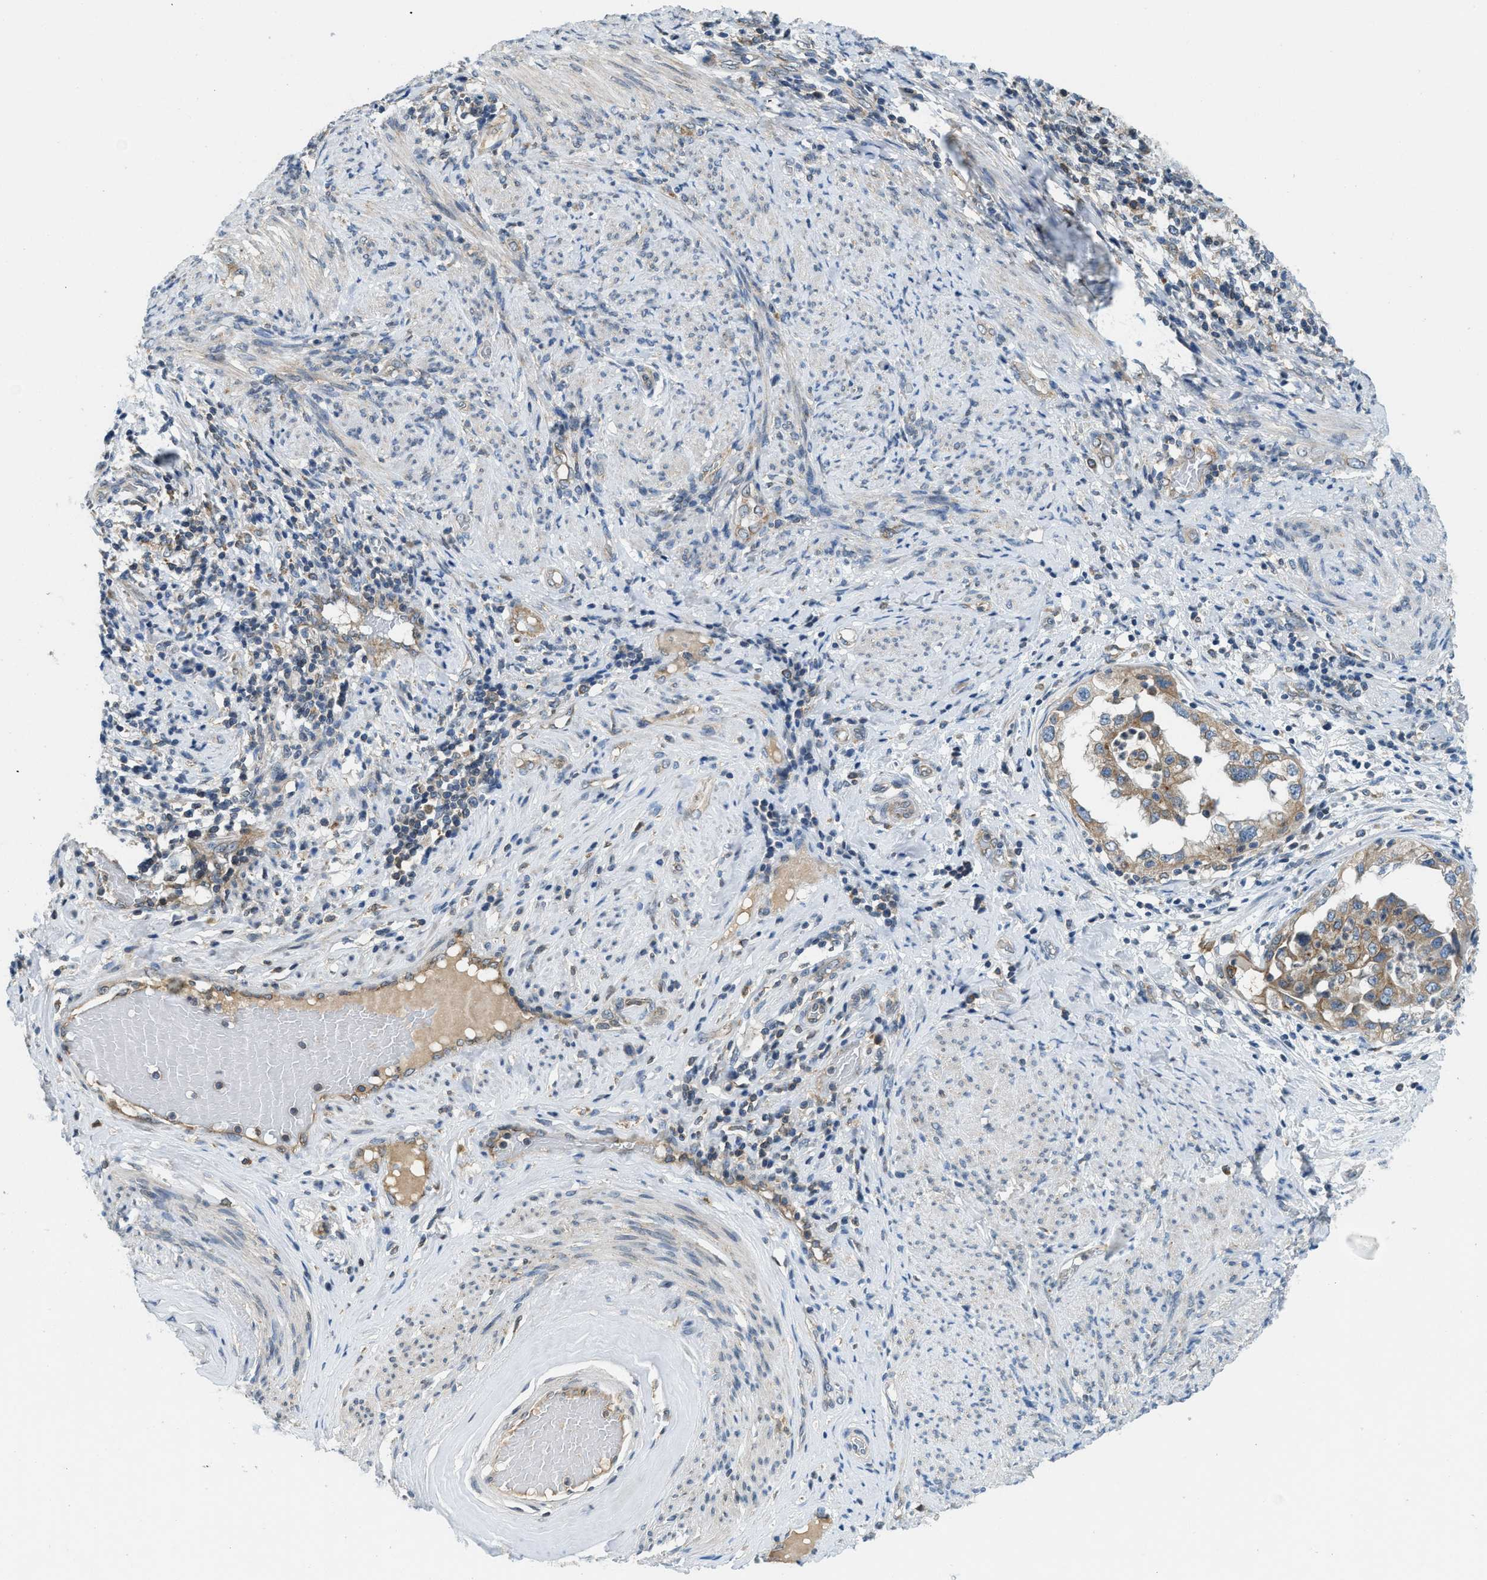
{"staining": {"intensity": "moderate", "quantity": ">75%", "location": "cytoplasmic/membranous"}, "tissue": "endometrial cancer", "cell_type": "Tumor cells", "image_type": "cancer", "snomed": [{"axis": "morphology", "description": "Adenocarcinoma, NOS"}, {"axis": "topography", "description": "Endometrium"}], "caption": "Endometrial cancer stained with DAB (3,3'-diaminobenzidine) IHC displays medium levels of moderate cytoplasmic/membranous staining in about >75% of tumor cells.", "gene": "BCAP31", "patient": {"sex": "female", "age": 85}}